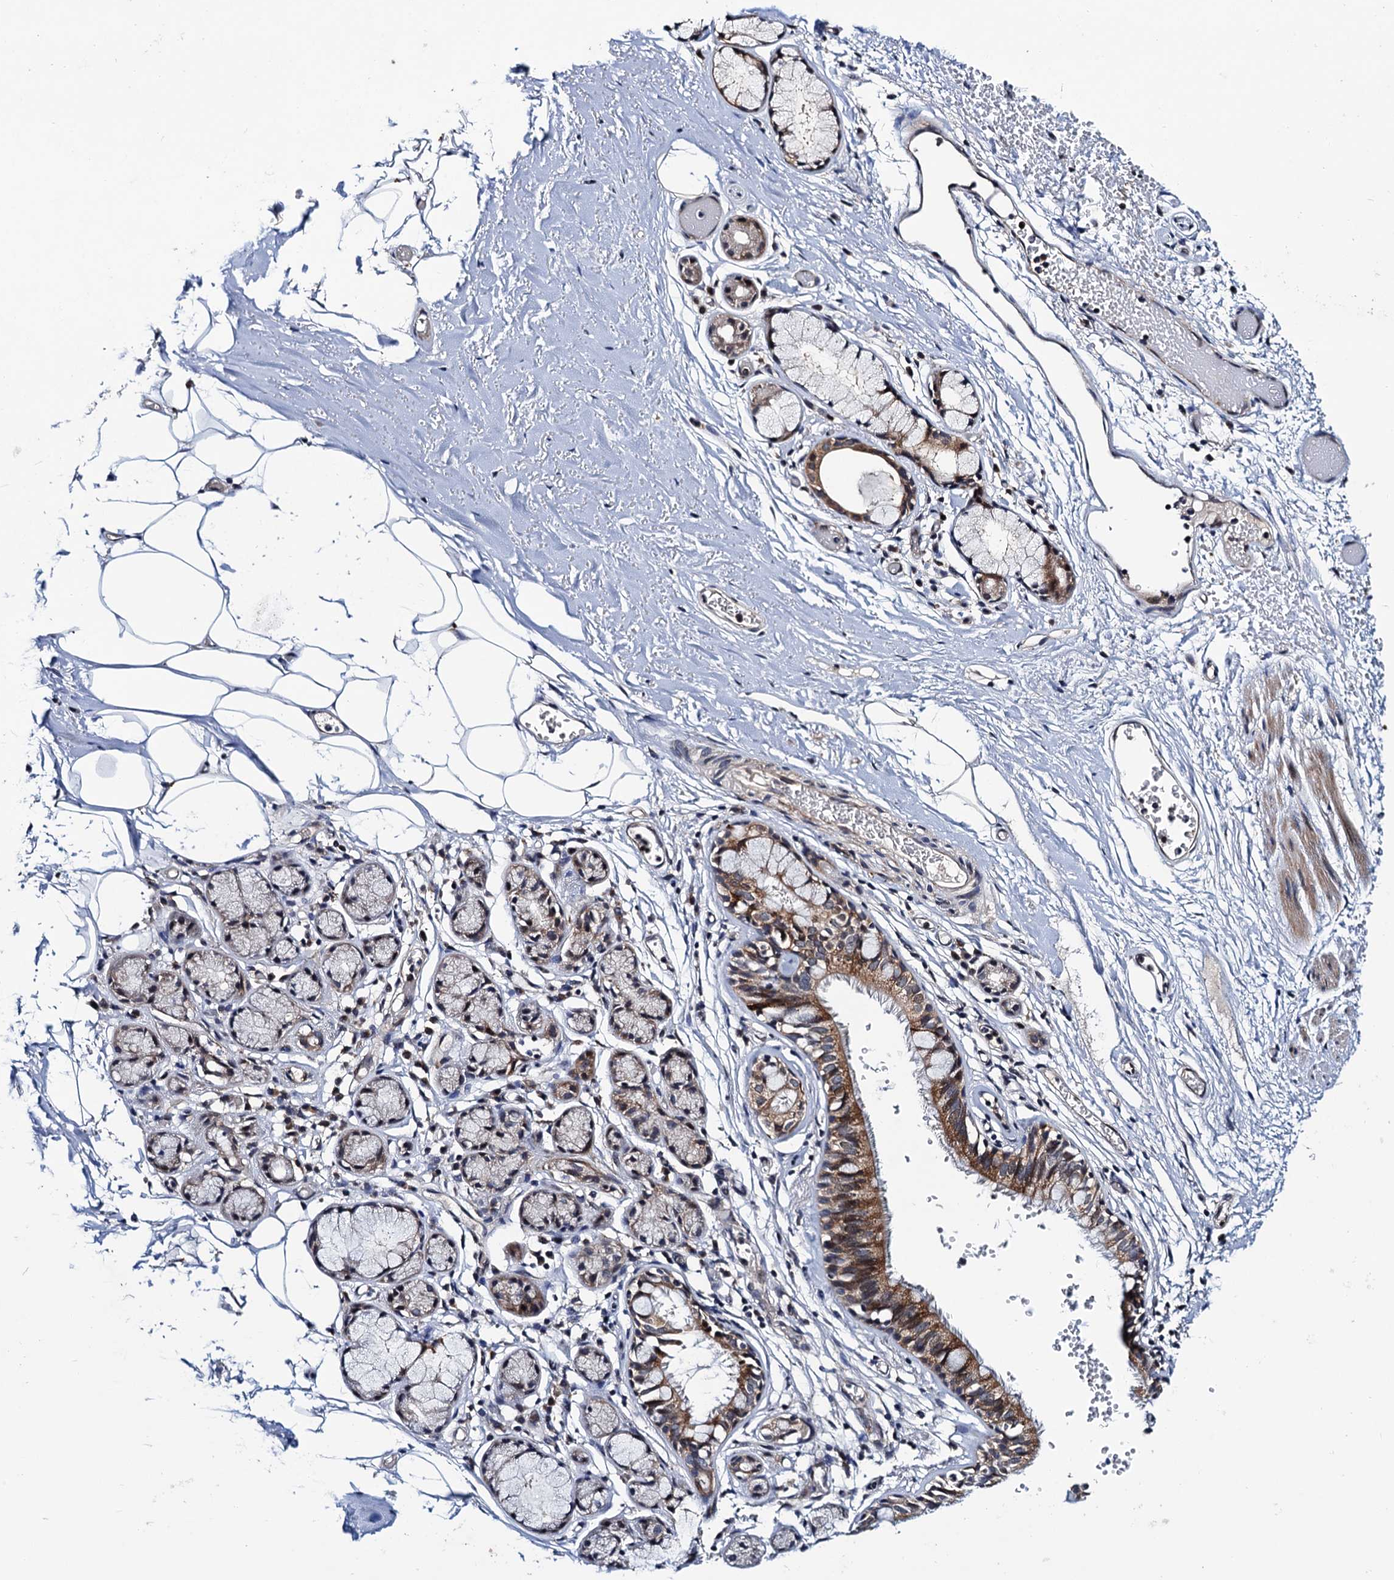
{"staining": {"intensity": "moderate", "quantity": ">75%", "location": "cytoplasmic/membranous"}, "tissue": "bronchus", "cell_type": "Respiratory epithelial cells", "image_type": "normal", "snomed": [{"axis": "morphology", "description": "Normal tissue, NOS"}, {"axis": "topography", "description": "Bronchus"}, {"axis": "topography", "description": "Lung"}], "caption": "Immunohistochemical staining of normal bronchus shows medium levels of moderate cytoplasmic/membranous staining in about >75% of respiratory epithelial cells. The staining was performed using DAB to visualize the protein expression in brown, while the nuclei were stained in blue with hematoxylin (Magnification: 20x).", "gene": "NAA16", "patient": {"sex": "male", "age": 56}}